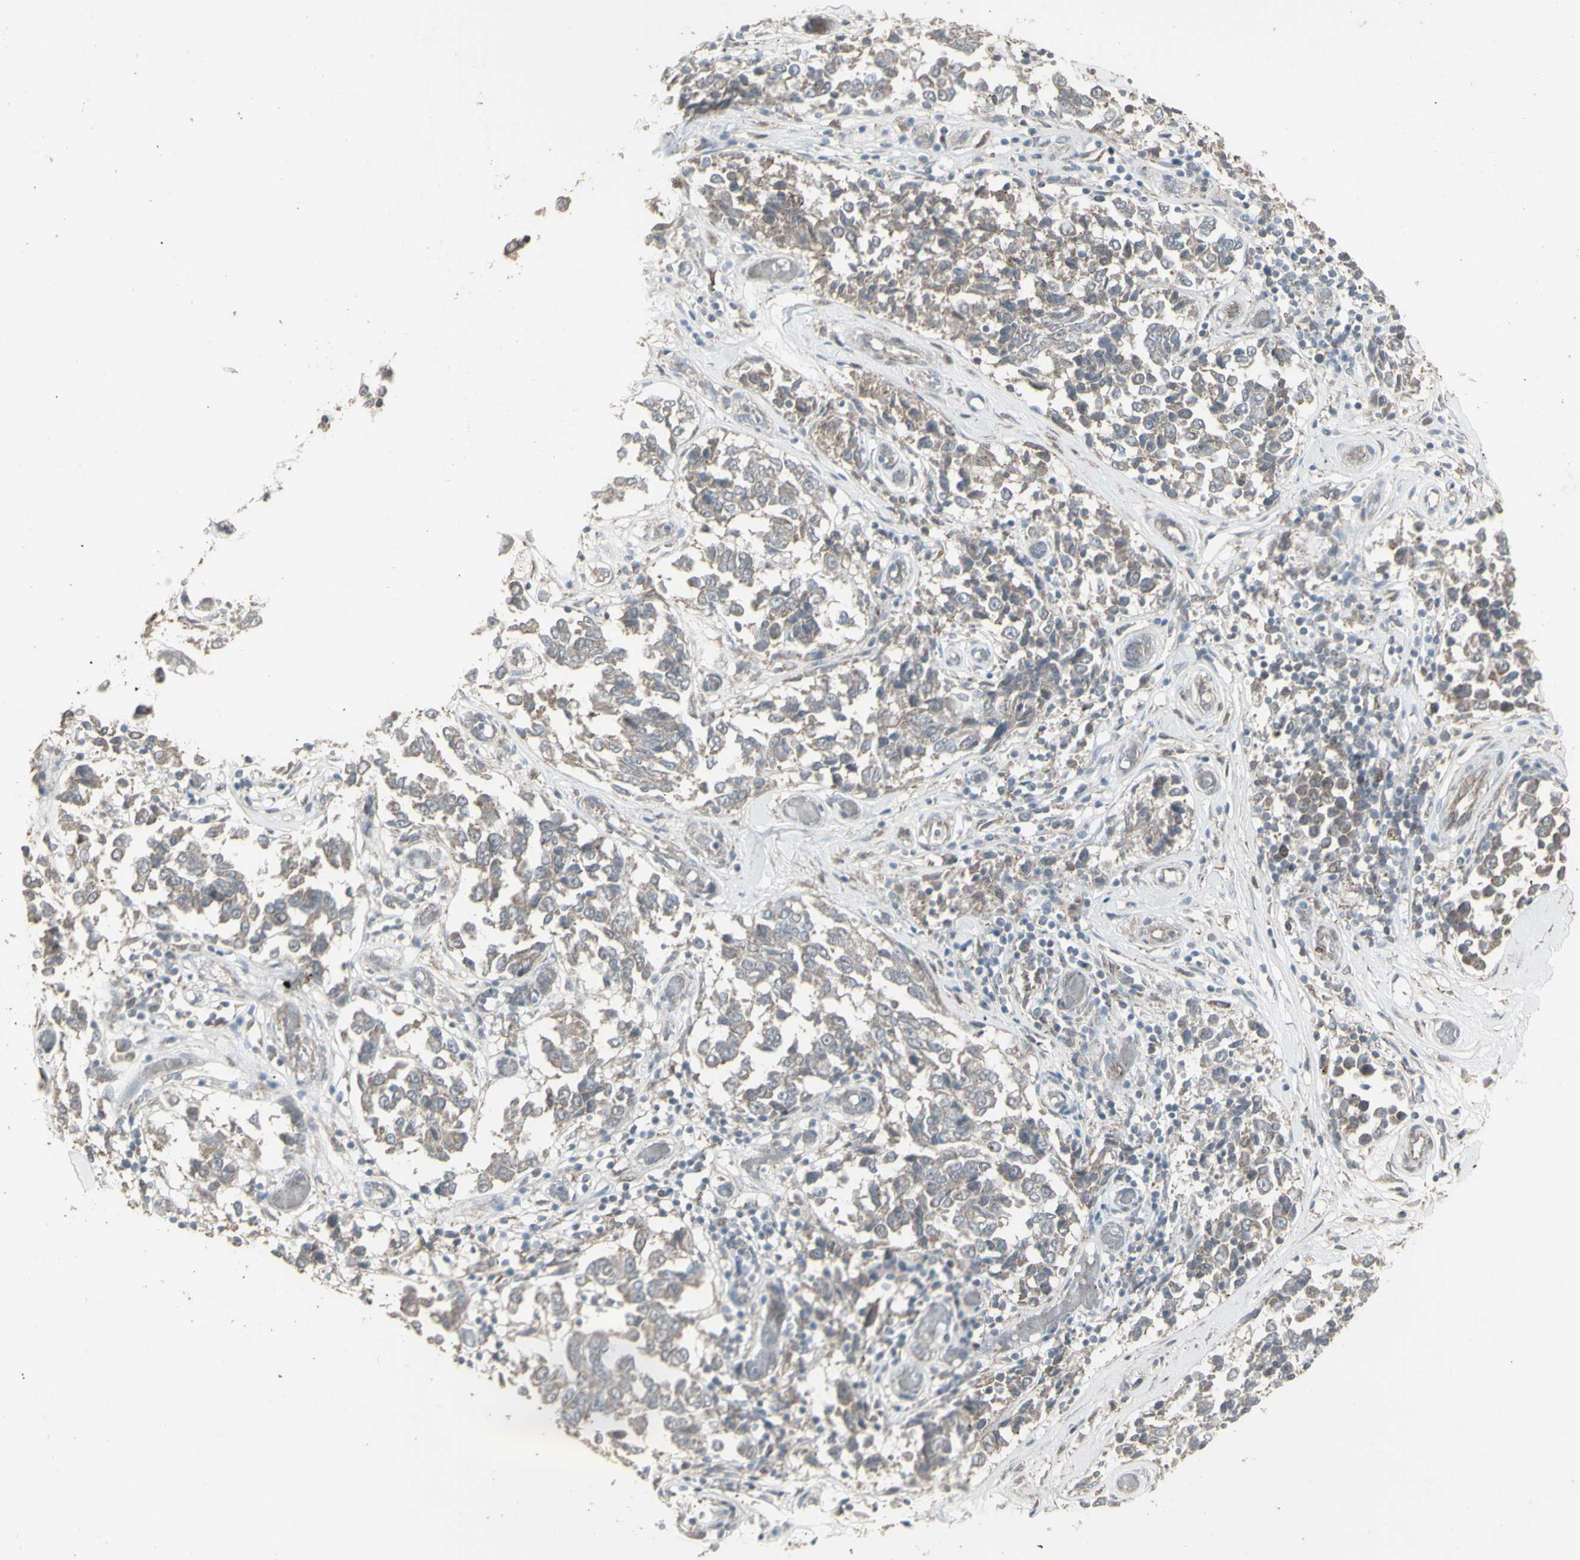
{"staining": {"intensity": "moderate", "quantity": ">75%", "location": "cytoplasmic/membranous"}, "tissue": "melanoma", "cell_type": "Tumor cells", "image_type": "cancer", "snomed": [{"axis": "morphology", "description": "Malignant melanoma, NOS"}, {"axis": "topography", "description": "Skin"}], "caption": "A brown stain highlights moderate cytoplasmic/membranous staining of a protein in melanoma tumor cells. (IHC, brightfield microscopy, high magnification).", "gene": "RNASEL", "patient": {"sex": "female", "age": 64}}